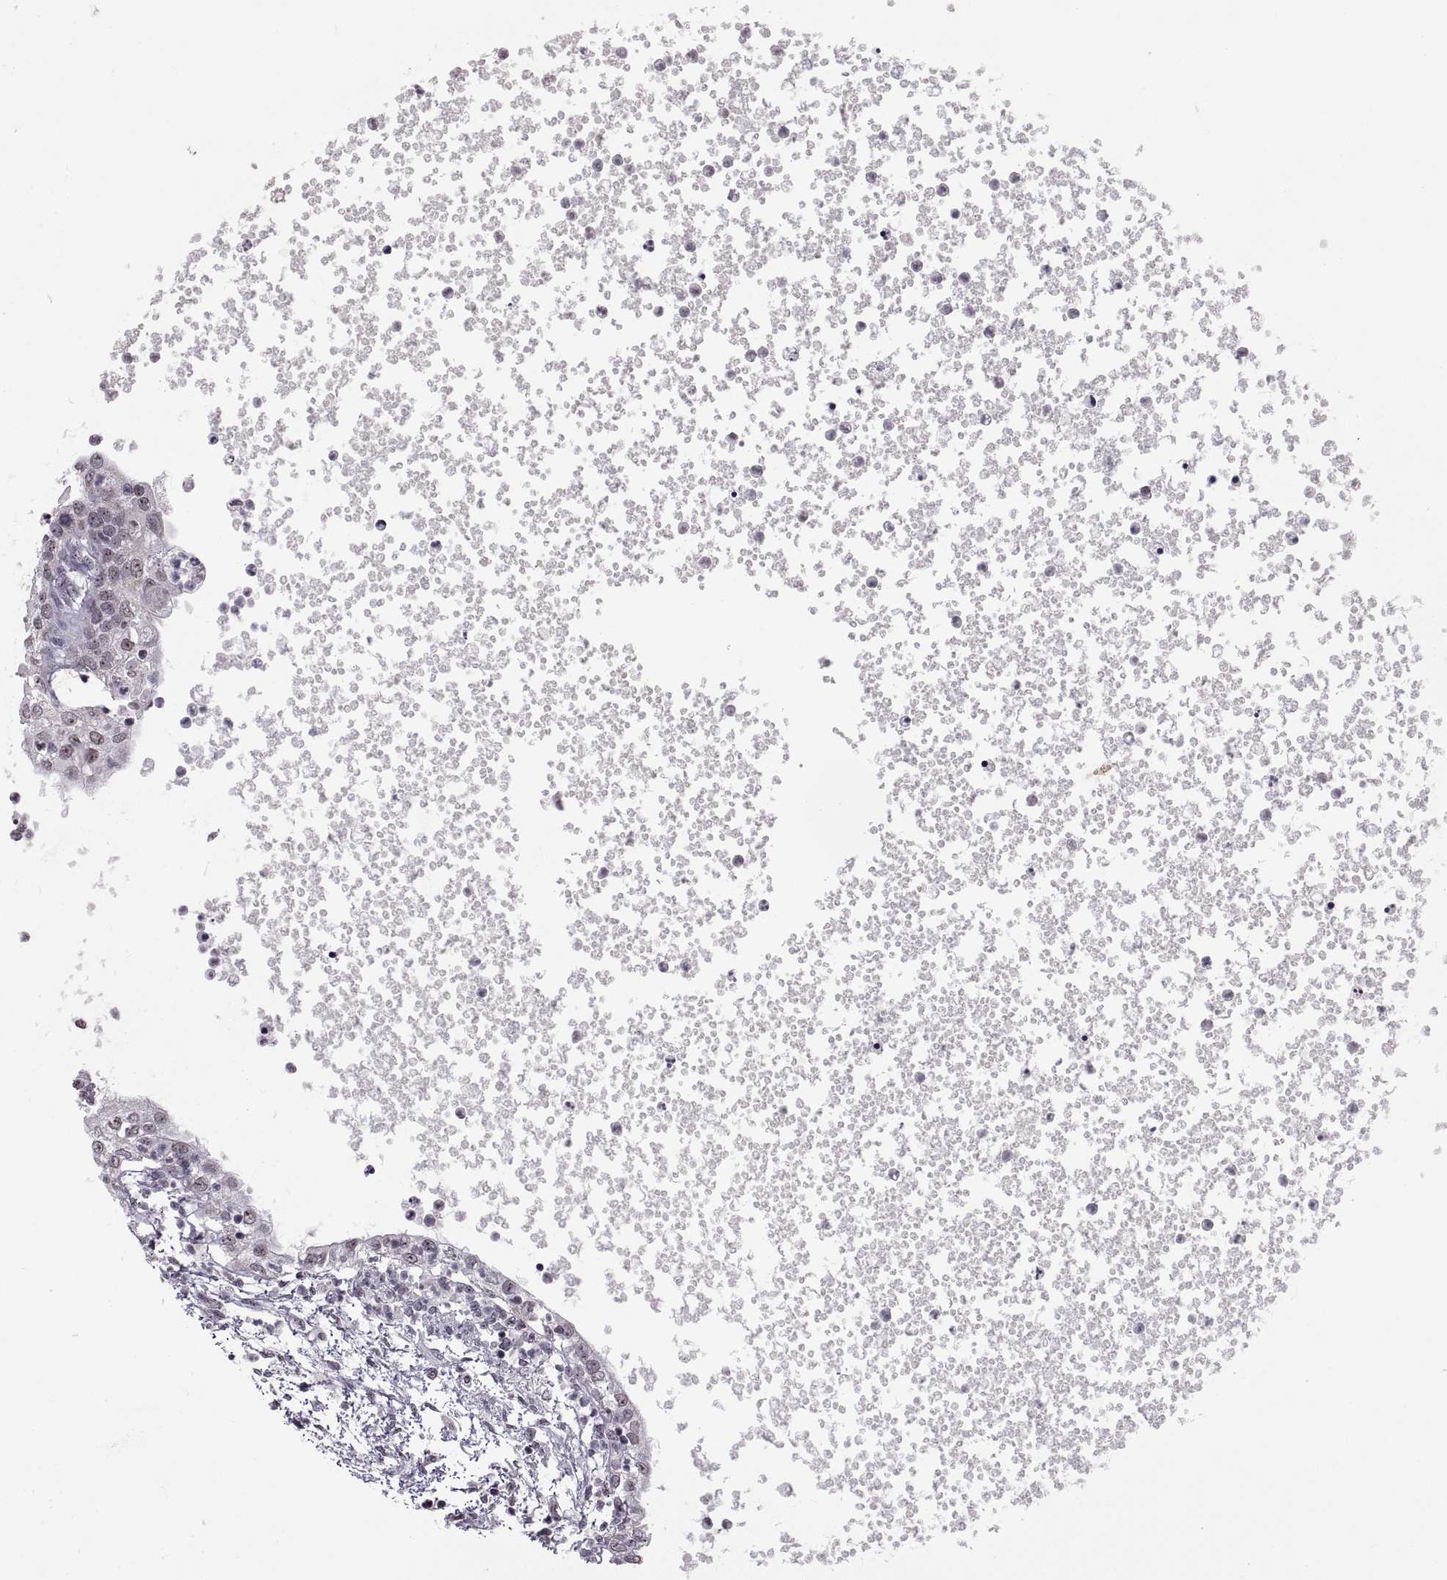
{"staining": {"intensity": "negative", "quantity": "none", "location": "none"}, "tissue": "testis cancer", "cell_type": "Tumor cells", "image_type": "cancer", "snomed": [{"axis": "morphology", "description": "Carcinoma, Embryonal, NOS"}, {"axis": "topography", "description": "Testis"}], "caption": "The histopathology image reveals no staining of tumor cells in embryonal carcinoma (testis). (Brightfield microscopy of DAB immunohistochemistry at high magnification).", "gene": "OTP", "patient": {"sex": "male", "age": 37}}